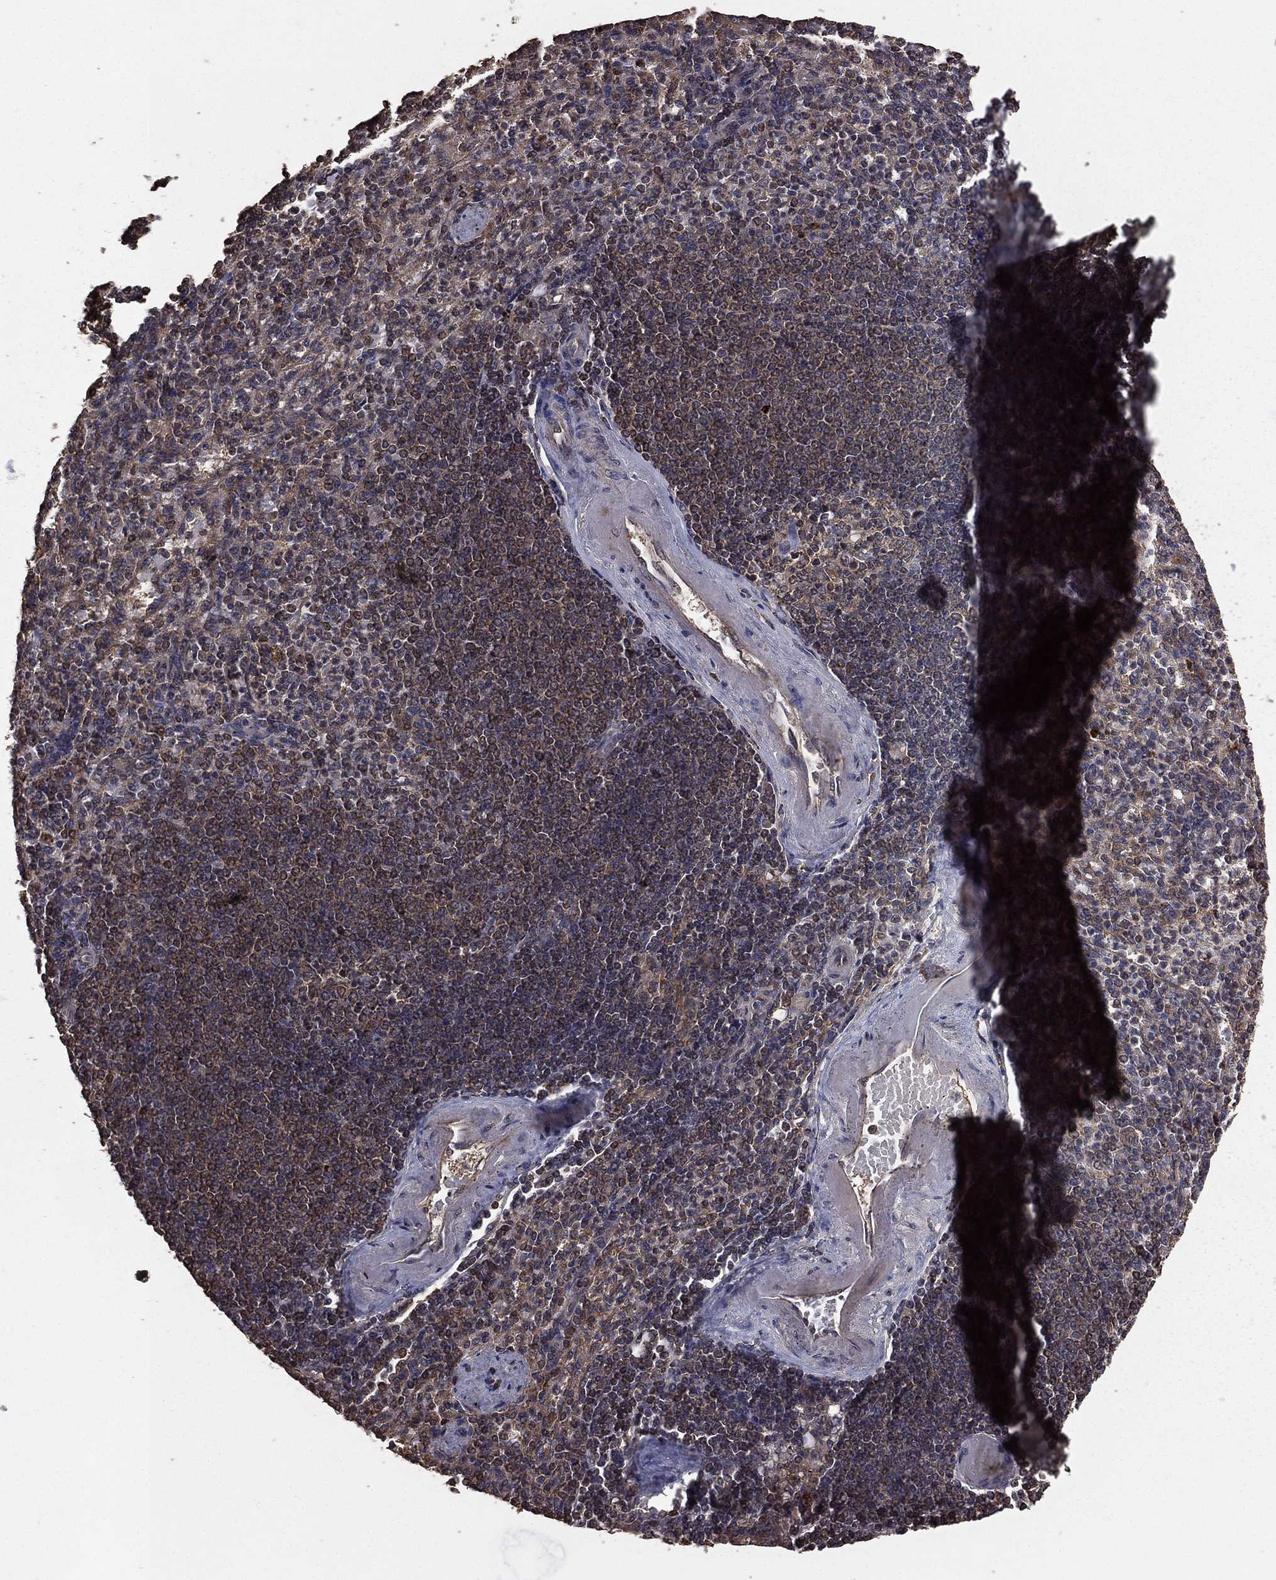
{"staining": {"intensity": "moderate", "quantity": "25%-75%", "location": "cytoplasmic/membranous"}, "tissue": "spleen", "cell_type": "Cells in red pulp", "image_type": "normal", "snomed": [{"axis": "morphology", "description": "Normal tissue, NOS"}, {"axis": "topography", "description": "Spleen"}], "caption": "Protein expression analysis of normal spleen displays moderate cytoplasmic/membranous positivity in about 25%-75% of cells in red pulp. (Stains: DAB in brown, nuclei in blue, Microscopy: brightfield microscopy at high magnification).", "gene": "BIRC6", "patient": {"sex": "female", "age": 74}}